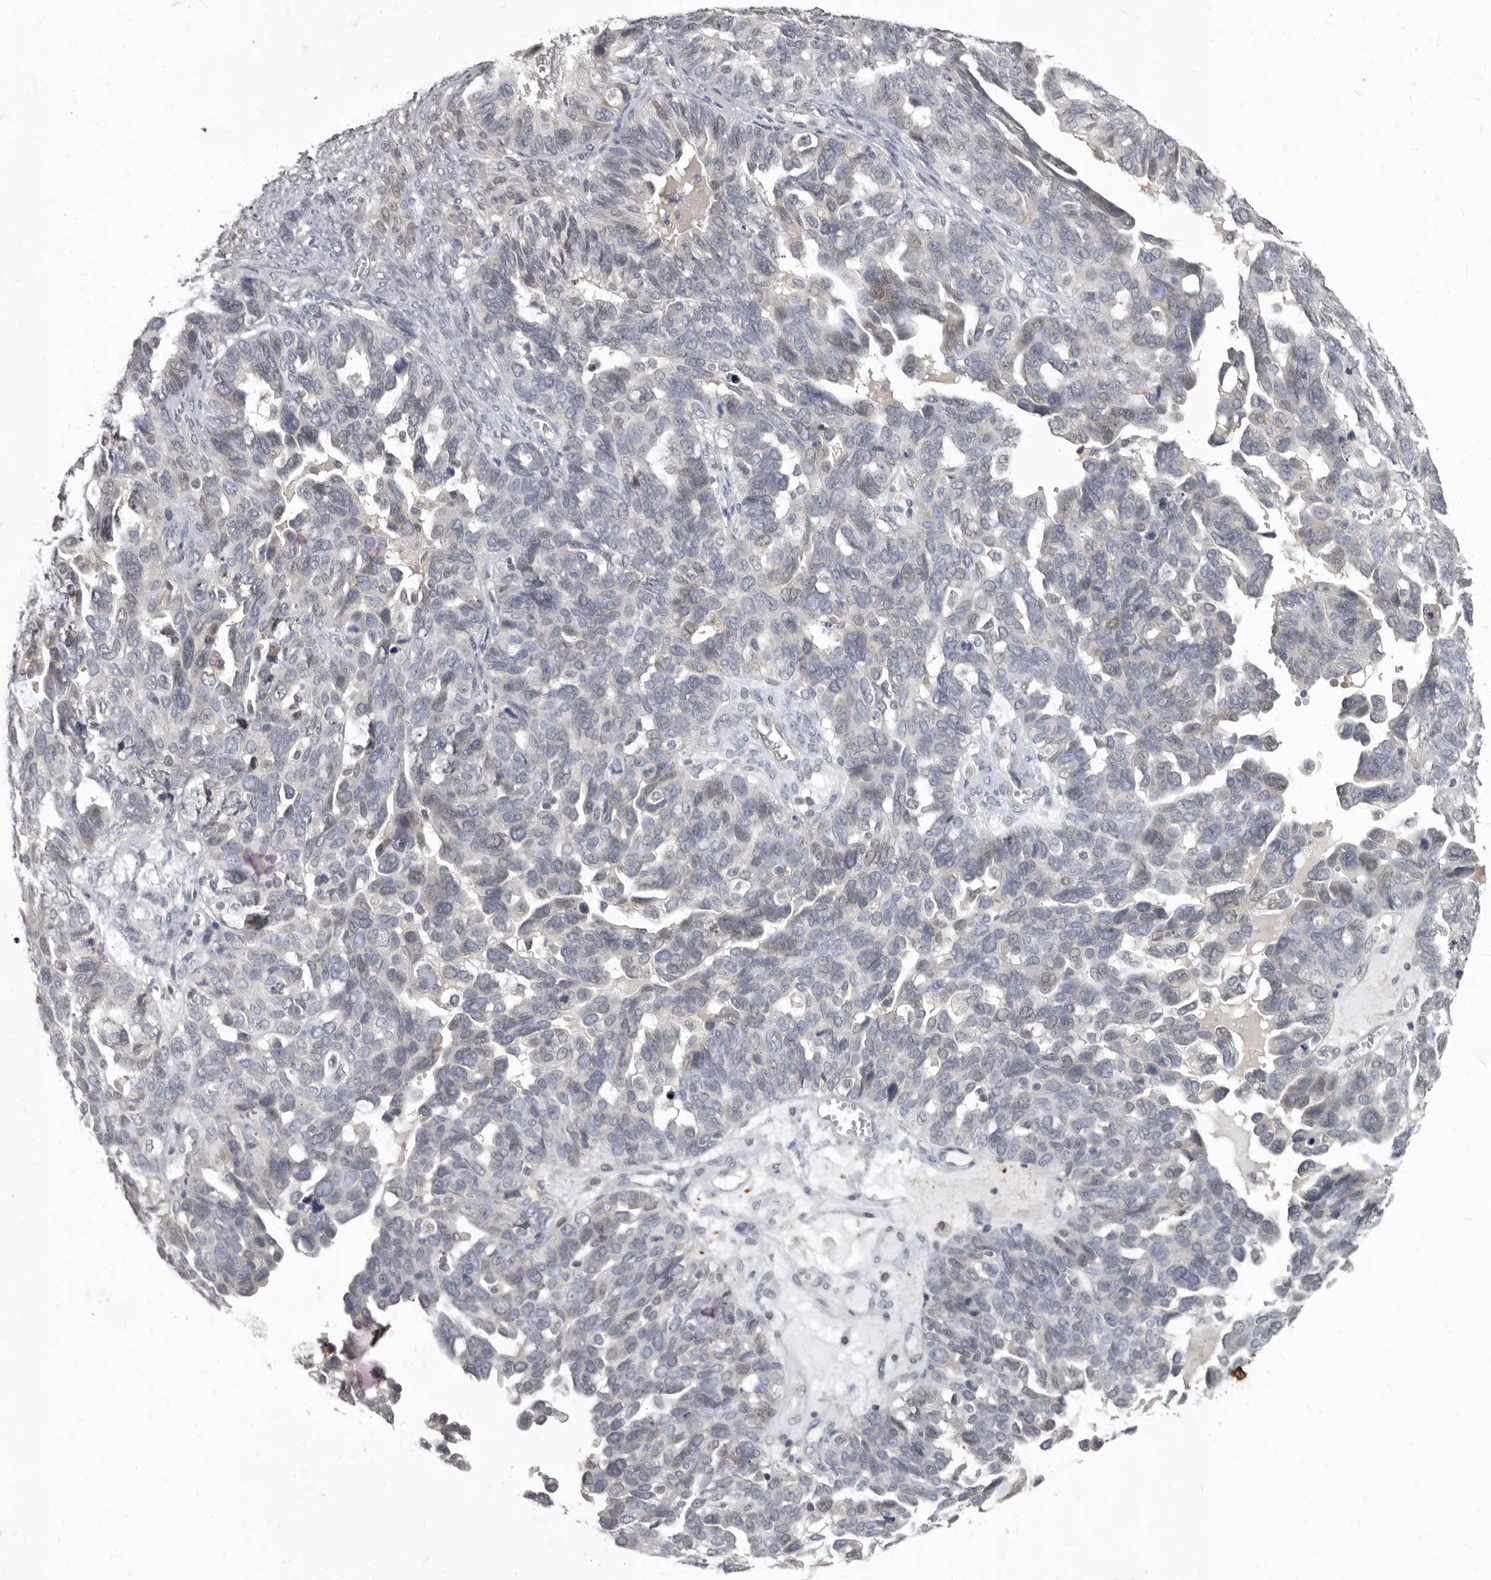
{"staining": {"intensity": "negative", "quantity": "none", "location": "none"}, "tissue": "ovarian cancer", "cell_type": "Tumor cells", "image_type": "cancer", "snomed": [{"axis": "morphology", "description": "Cystadenocarcinoma, serous, NOS"}, {"axis": "topography", "description": "Ovary"}], "caption": "An immunohistochemistry (IHC) micrograph of ovarian cancer (serous cystadenocarcinoma) is shown. There is no staining in tumor cells of ovarian cancer (serous cystadenocarcinoma).", "gene": "SULT1E1", "patient": {"sex": "female", "age": 79}}